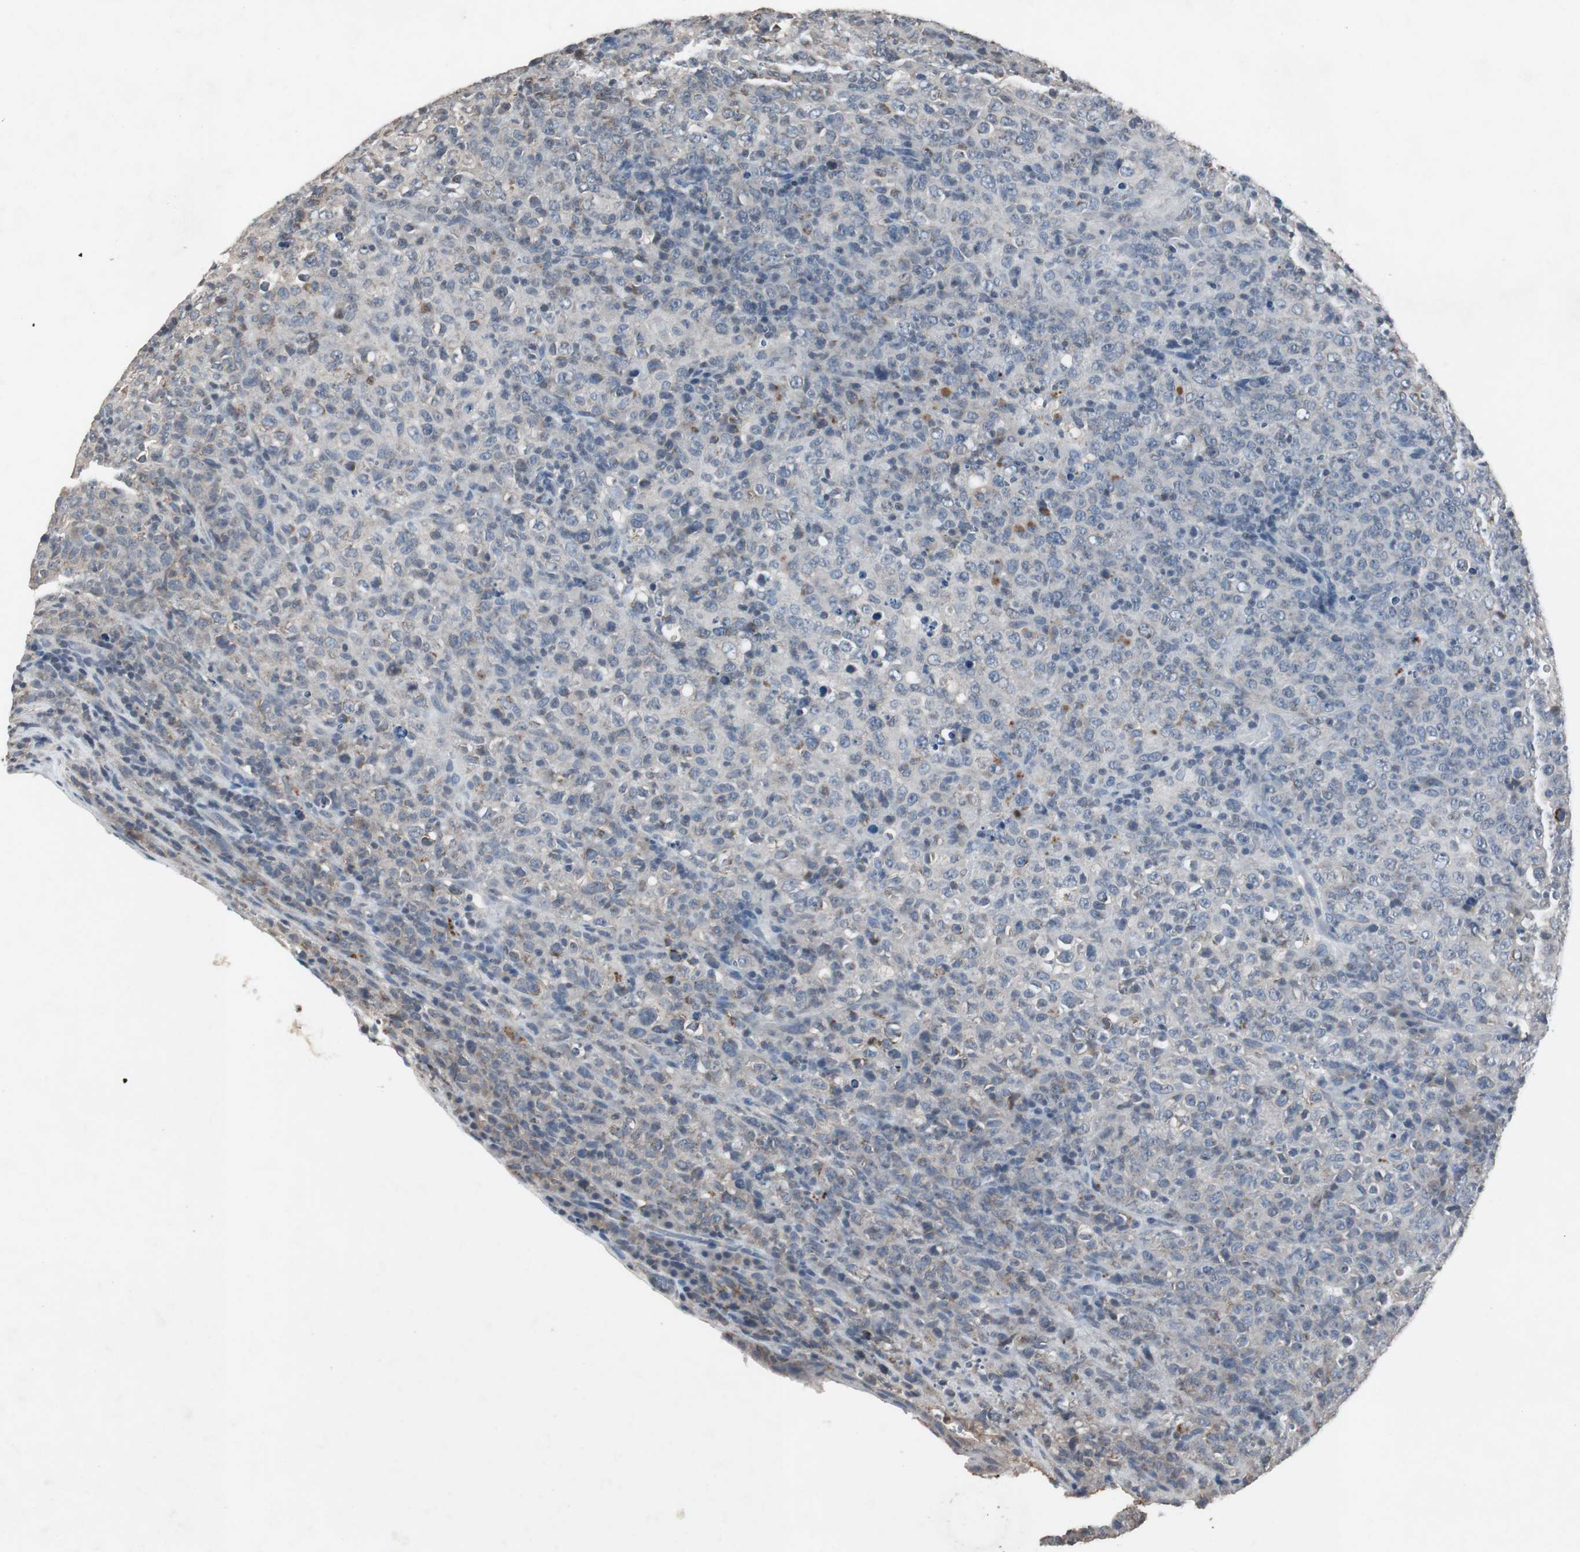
{"staining": {"intensity": "weak", "quantity": "25%-75%", "location": "cytoplasmic/membranous"}, "tissue": "lymphoma", "cell_type": "Tumor cells", "image_type": "cancer", "snomed": [{"axis": "morphology", "description": "Malignant lymphoma, non-Hodgkin's type, High grade"}, {"axis": "topography", "description": "Tonsil"}], "caption": "High-grade malignant lymphoma, non-Hodgkin's type tissue shows weak cytoplasmic/membranous positivity in about 25%-75% of tumor cells, visualized by immunohistochemistry. (DAB (3,3'-diaminobenzidine) = brown stain, brightfield microscopy at high magnification).", "gene": "ADNP2", "patient": {"sex": "female", "age": 36}}